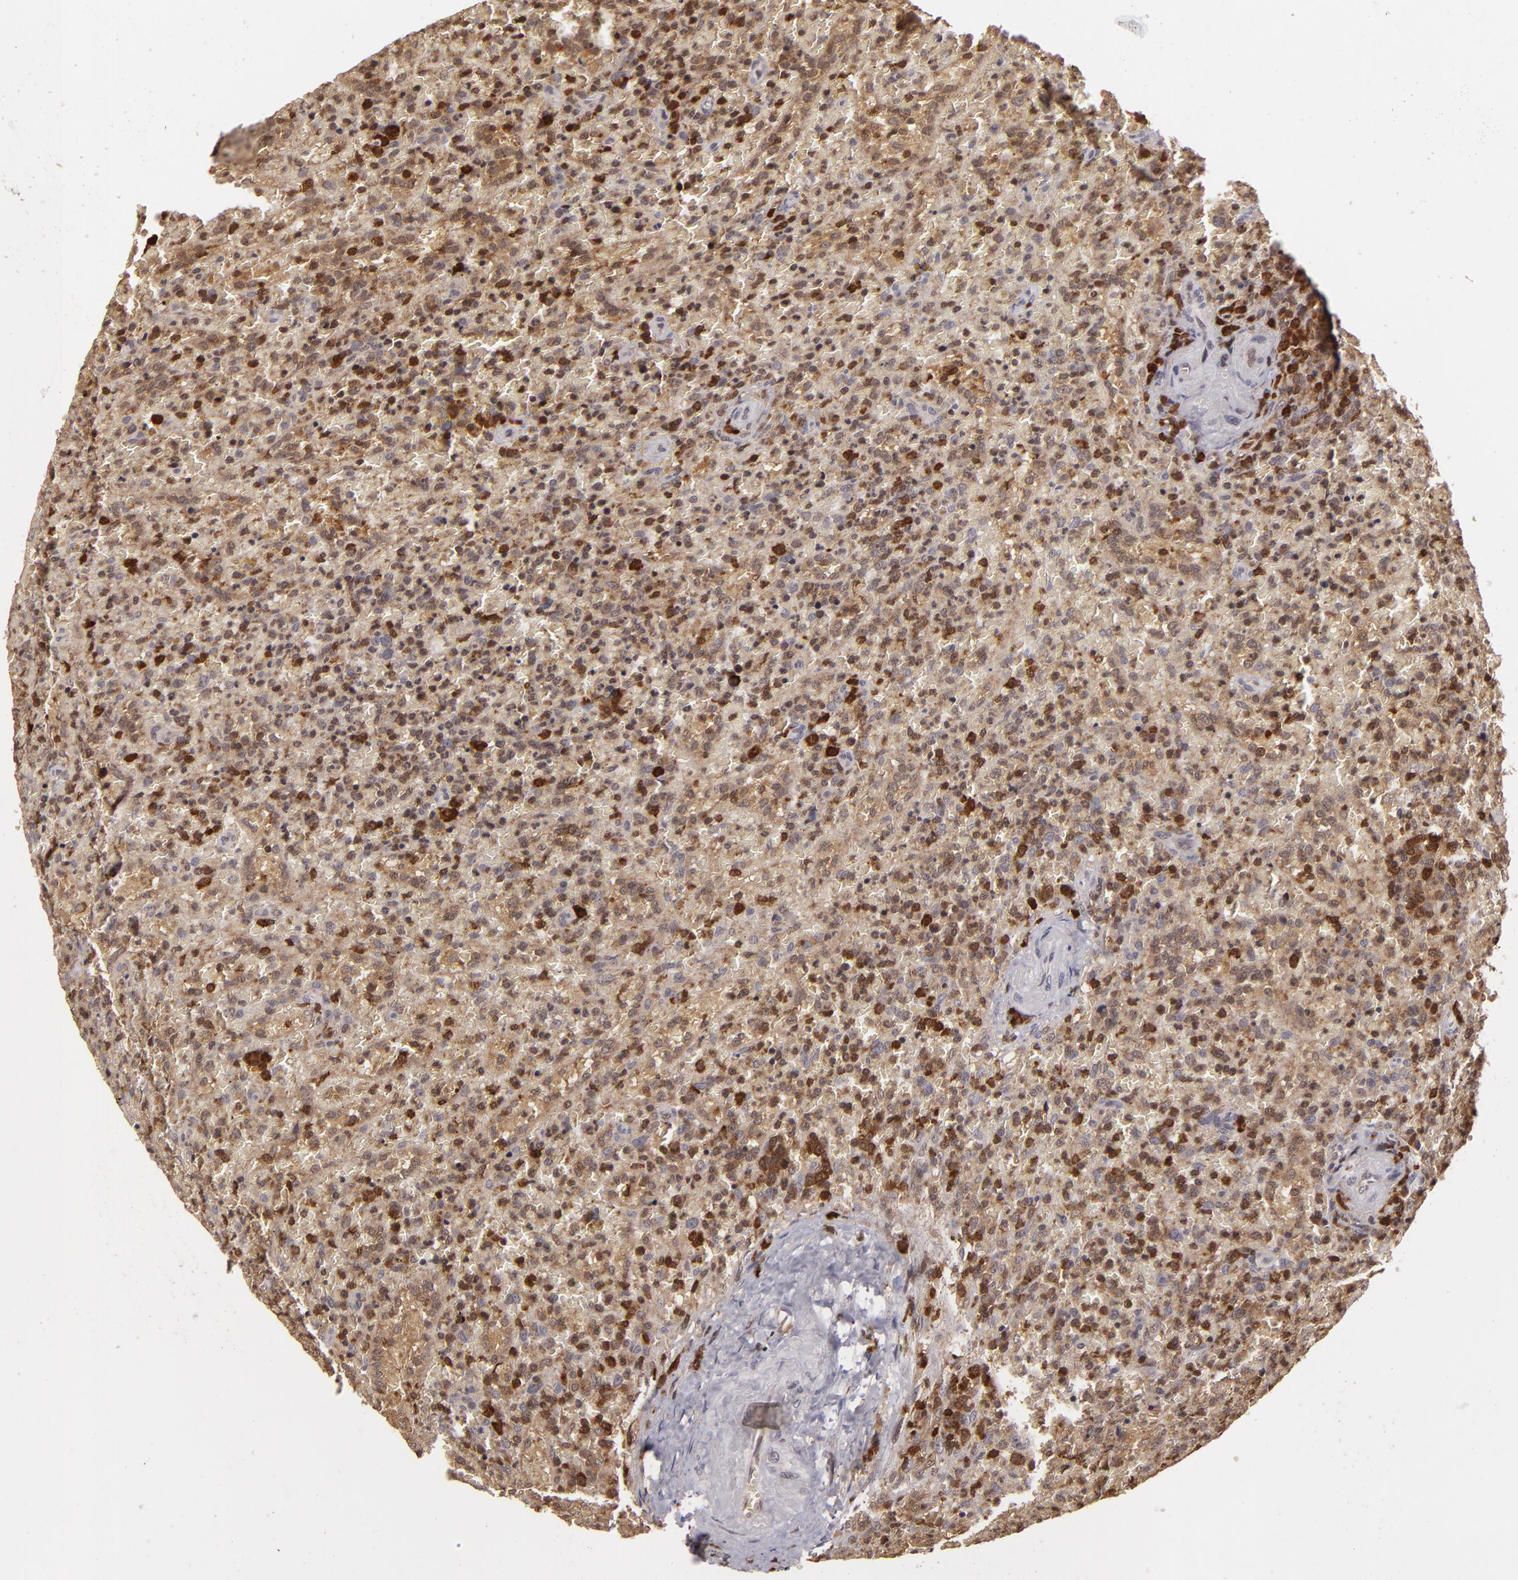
{"staining": {"intensity": "strong", "quantity": "25%-75%", "location": "cytoplasmic/membranous,nuclear"}, "tissue": "lymphoma", "cell_type": "Tumor cells", "image_type": "cancer", "snomed": [{"axis": "morphology", "description": "Malignant lymphoma, non-Hodgkin's type, High grade"}, {"axis": "topography", "description": "Spleen"}, {"axis": "topography", "description": "Lymph node"}], "caption": "Protein expression analysis of human lymphoma reveals strong cytoplasmic/membranous and nuclear expression in approximately 25%-75% of tumor cells.", "gene": "ZBTB33", "patient": {"sex": "female", "age": 70}}